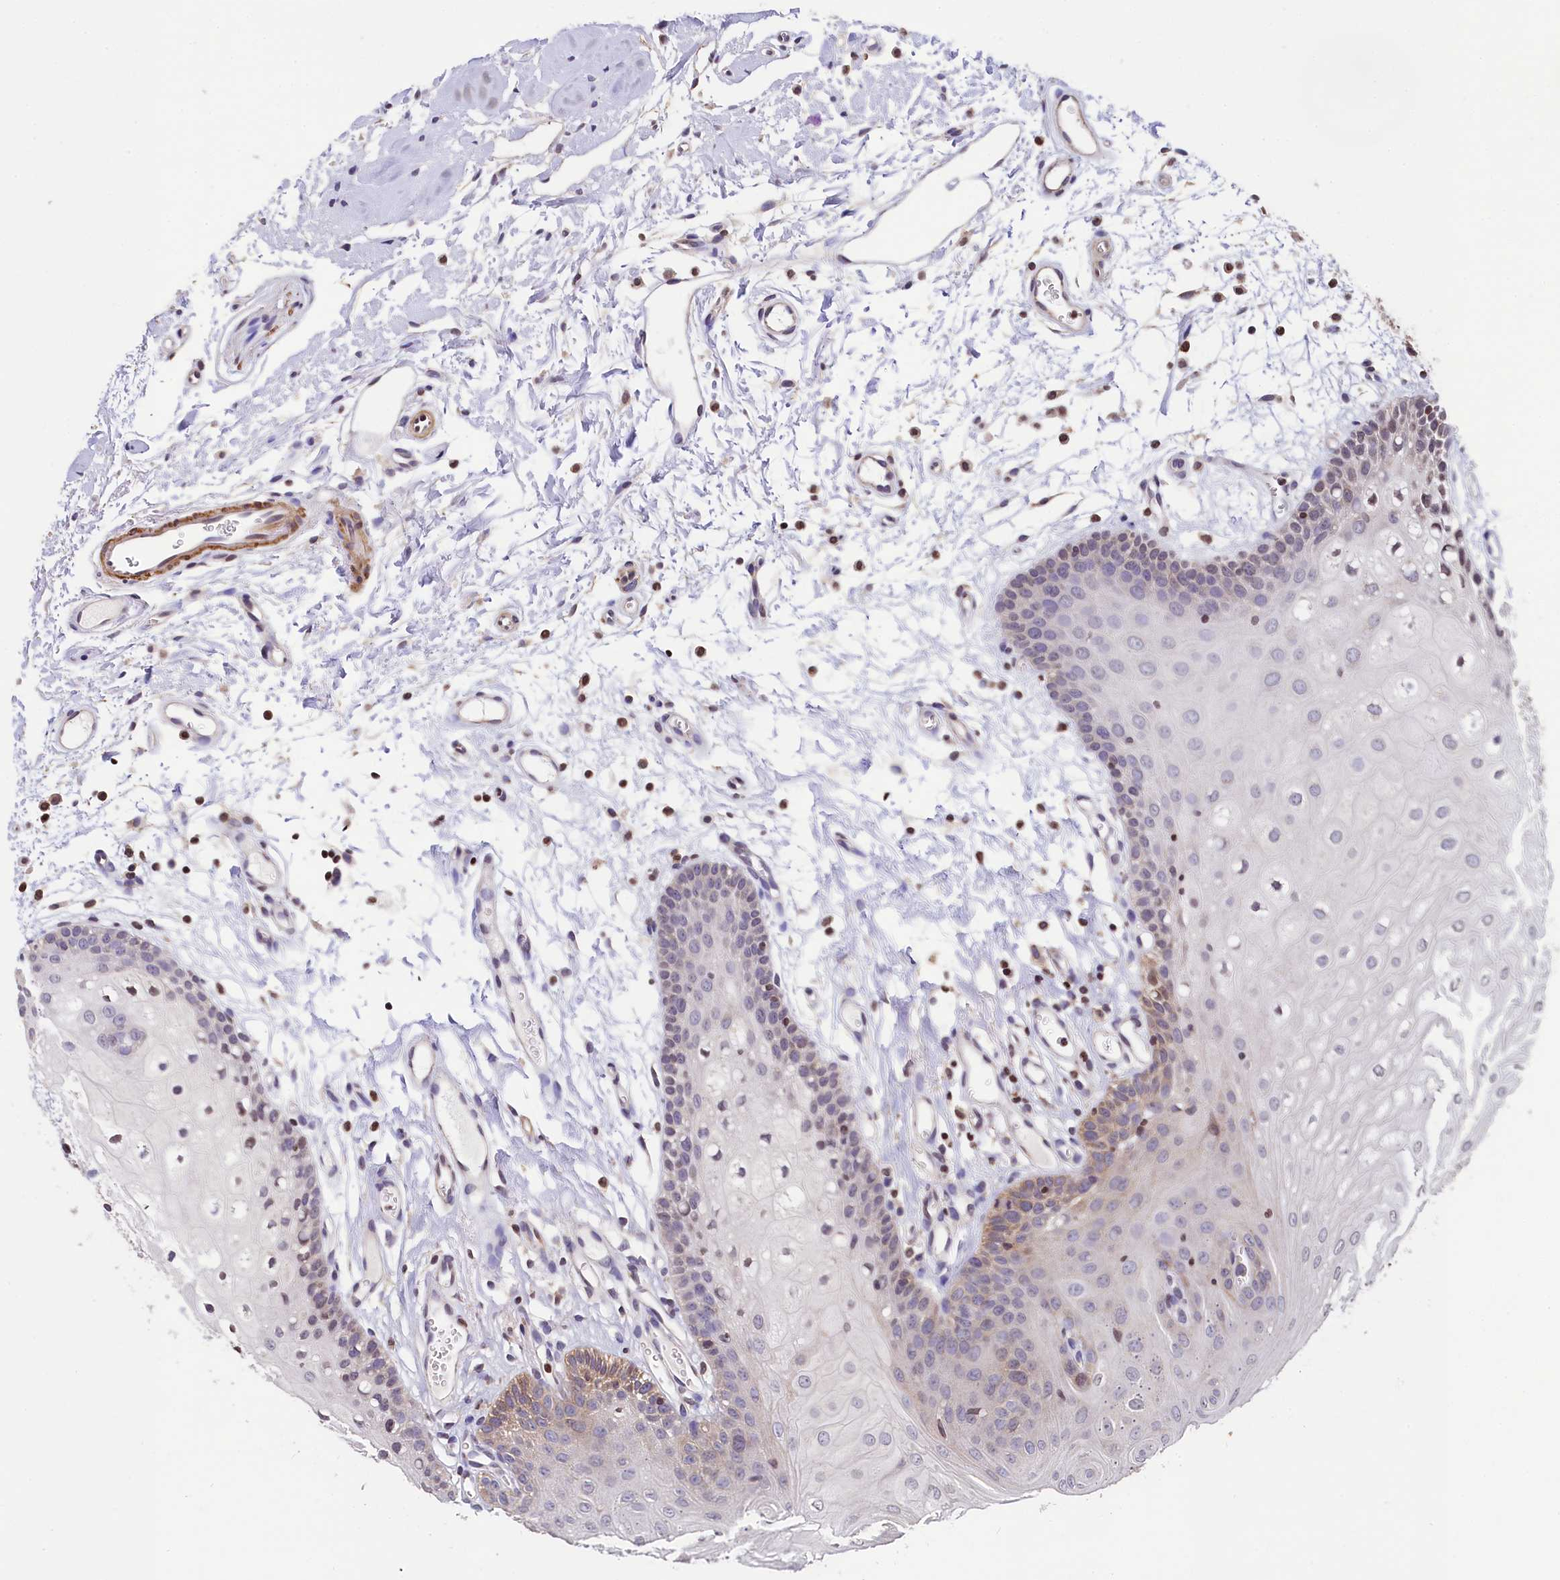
{"staining": {"intensity": "weak", "quantity": "<25%", "location": "cytoplasmic/membranous"}, "tissue": "oral mucosa", "cell_type": "Squamous epithelial cells", "image_type": "normal", "snomed": [{"axis": "morphology", "description": "Normal tissue, NOS"}, {"axis": "topography", "description": "Oral tissue"}, {"axis": "topography", "description": "Tounge, NOS"}], "caption": "This is a micrograph of immunohistochemistry staining of normal oral mucosa, which shows no expression in squamous epithelial cells. Nuclei are stained in blue.", "gene": "ZNF2", "patient": {"sex": "female", "age": 73}}